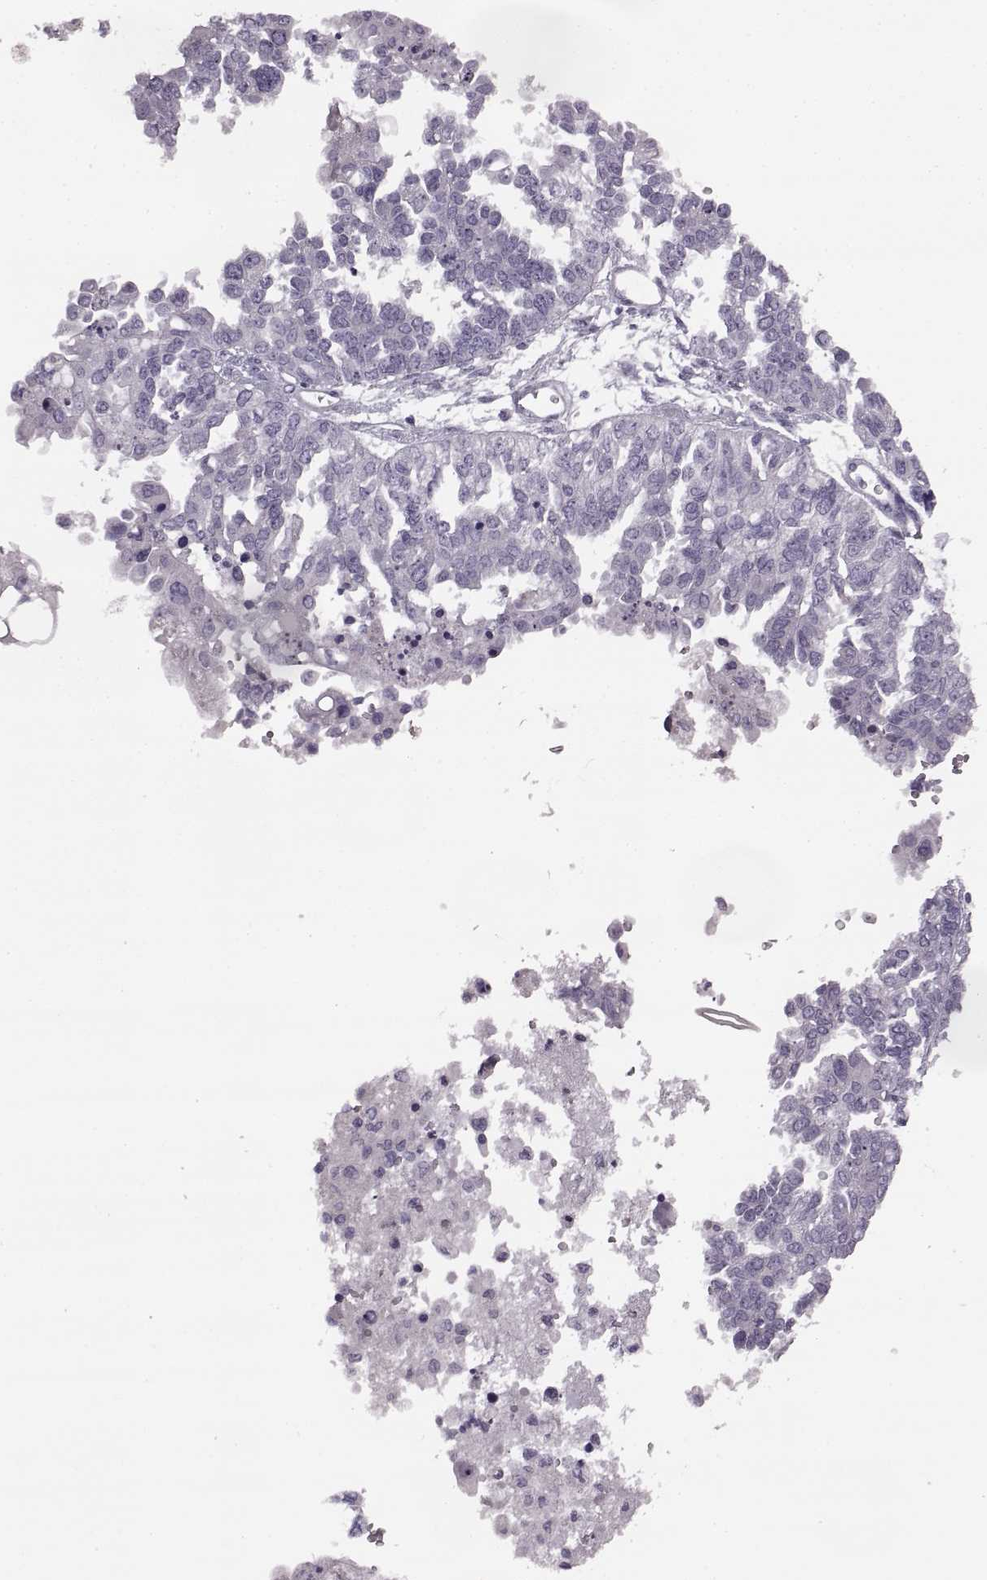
{"staining": {"intensity": "negative", "quantity": "none", "location": "none"}, "tissue": "ovarian cancer", "cell_type": "Tumor cells", "image_type": "cancer", "snomed": [{"axis": "morphology", "description": "Cystadenocarcinoma, serous, NOS"}, {"axis": "topography", "description": "Ovary"}], "caption": "Immunohistochemical staining of serous cystadenocarcinoma (ovarian) demonstrates no significant staining in tumor cells. (DAB (3,3'-diaminobenzidine) immunohistochemistry (IHC) visualized using brightfield microscopy, high magnification).", "gene": "ODAD4", "patient": {"sex": "female", "age": 53}}